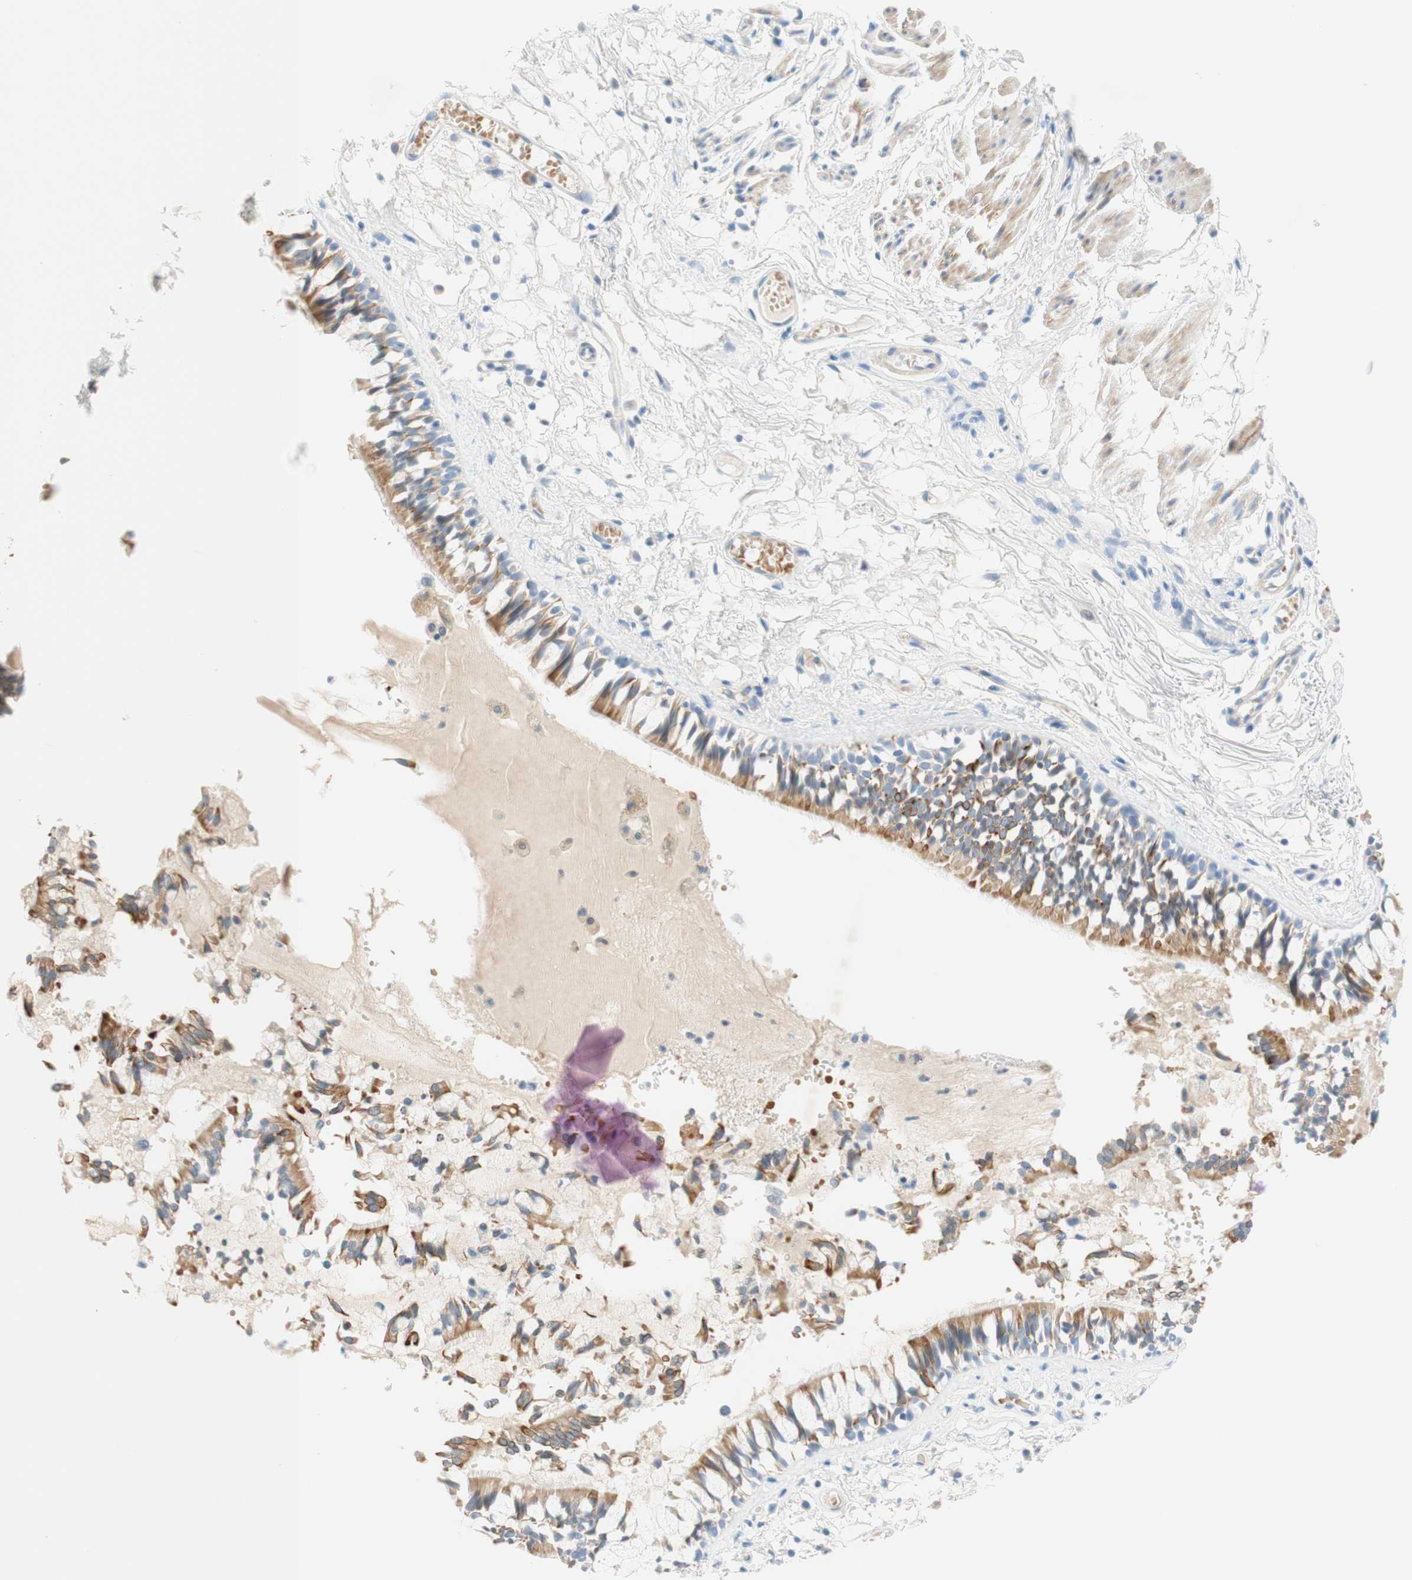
{"staining": {"intensity": "moderate", "quantity": ">75%", "location": "cytoplasmic/membranous"}, "tissue": "bronchus", "cell_type": "Respiratory epithelial cells", "image_type": "normal", "snomed": [{"axis": "morphology", "description": "Normal tissue, NOS"}, {"axis": "morphology", "description": "Inflammation, NOS"}, {"axis": "topography", "description": "Cartilage tissue"}, {"axis": "topography", "description": "Lung"}], "caption": "The immunohistochemical stain labels moderate cytoplasmic/membranous expression in respiratory epithelial cells of normal bronchus.", "gene": "ENTREP2", "patient": {"sex": "male", "age": 71}}